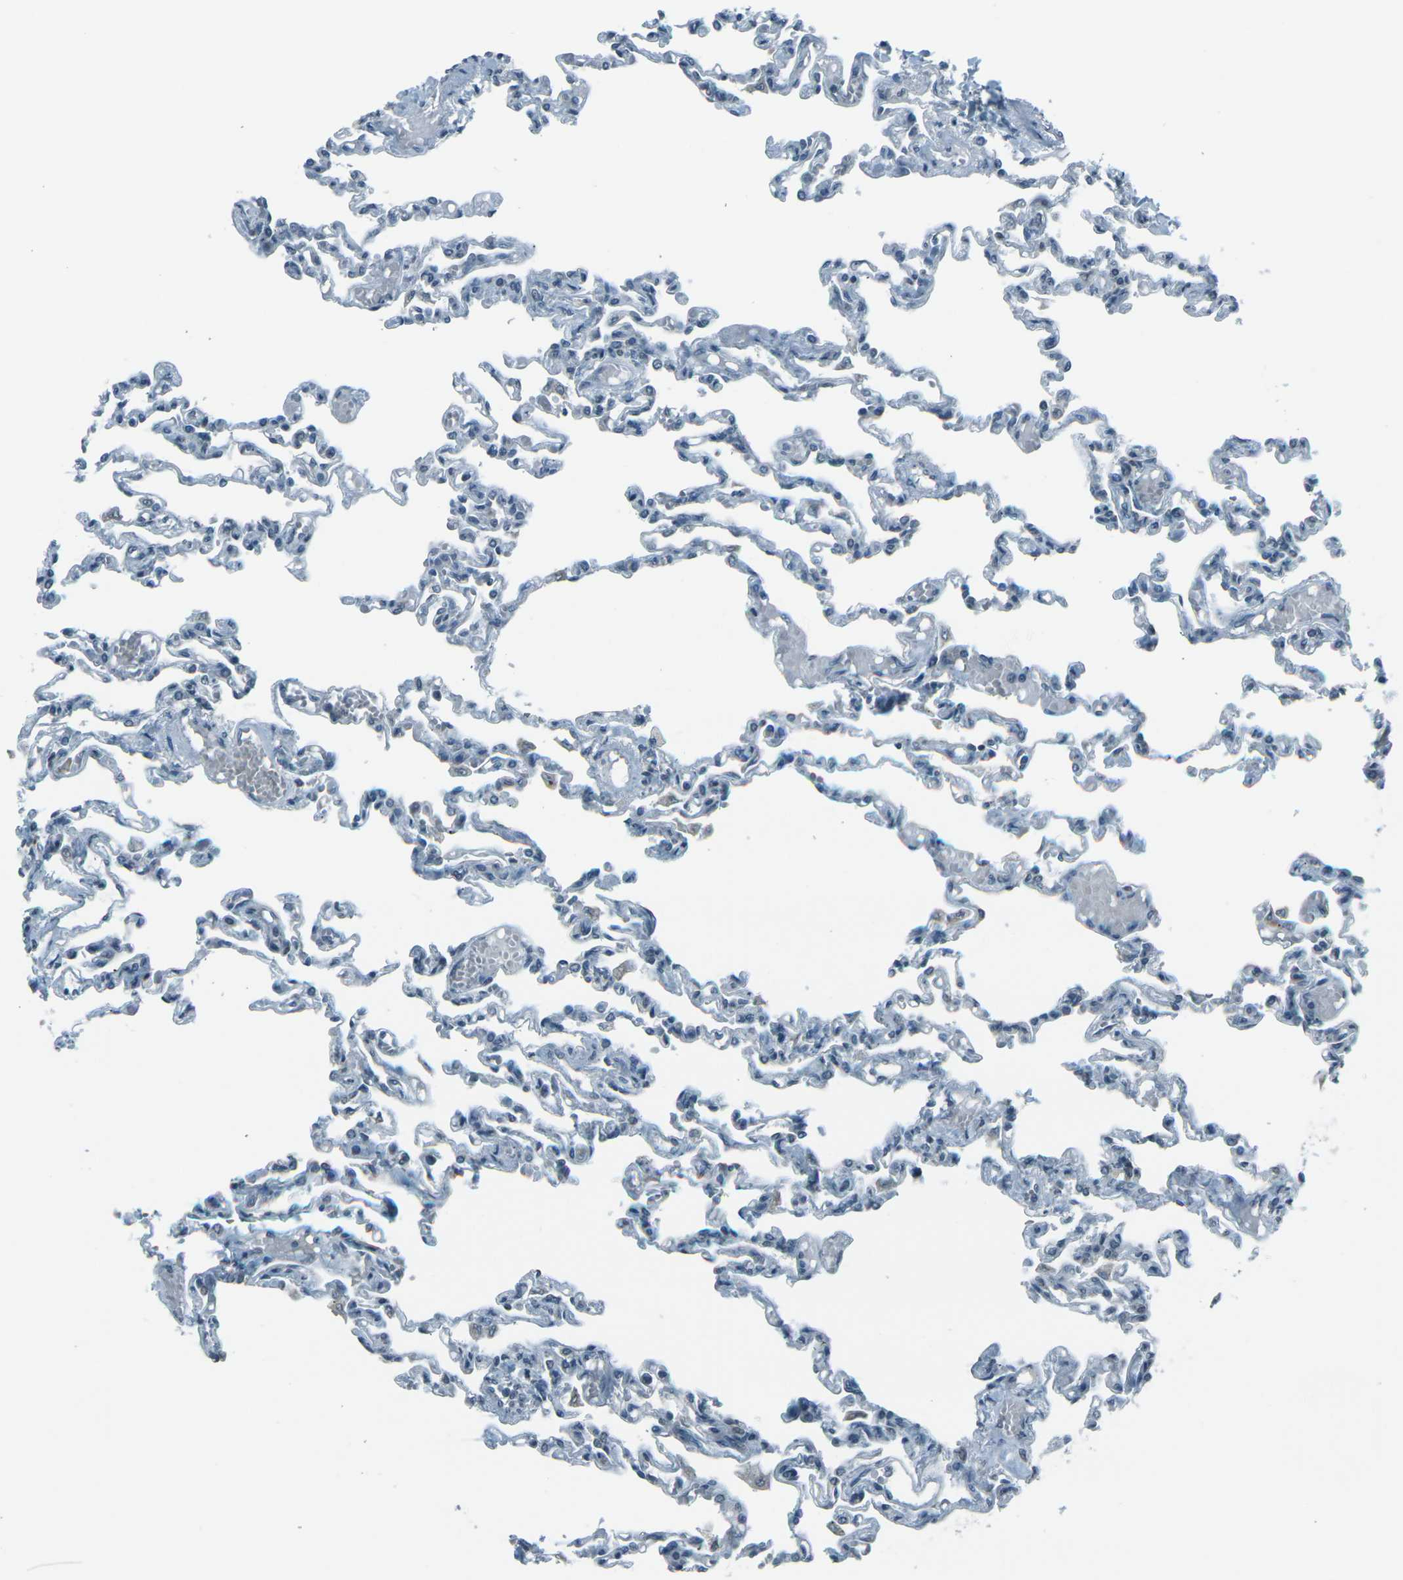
{"staining": {"intensity": "weak", "quantity": "<25%", "location": "cytoplasmic/membranous"}, "tissue": "lung", "cell_type": "Alveolar cells", "image_type": "normal", "snomed": [{"axis": "morphology", "description": "Normal tissue, NOS"}, {"axis": "topography", "description": "Lung"}], "caption": "Immunohistochemical staining of normal human lung displays no significant positivity in alveolar cells. (Stains: DAB (3,3'-diaminobenzidine) IHC with hematoxylin counter stain, Microscopy: brightfield microscopy at high magnification).", "gene": "H2BC1", "patient": {"sex": "male", "age": 21}}